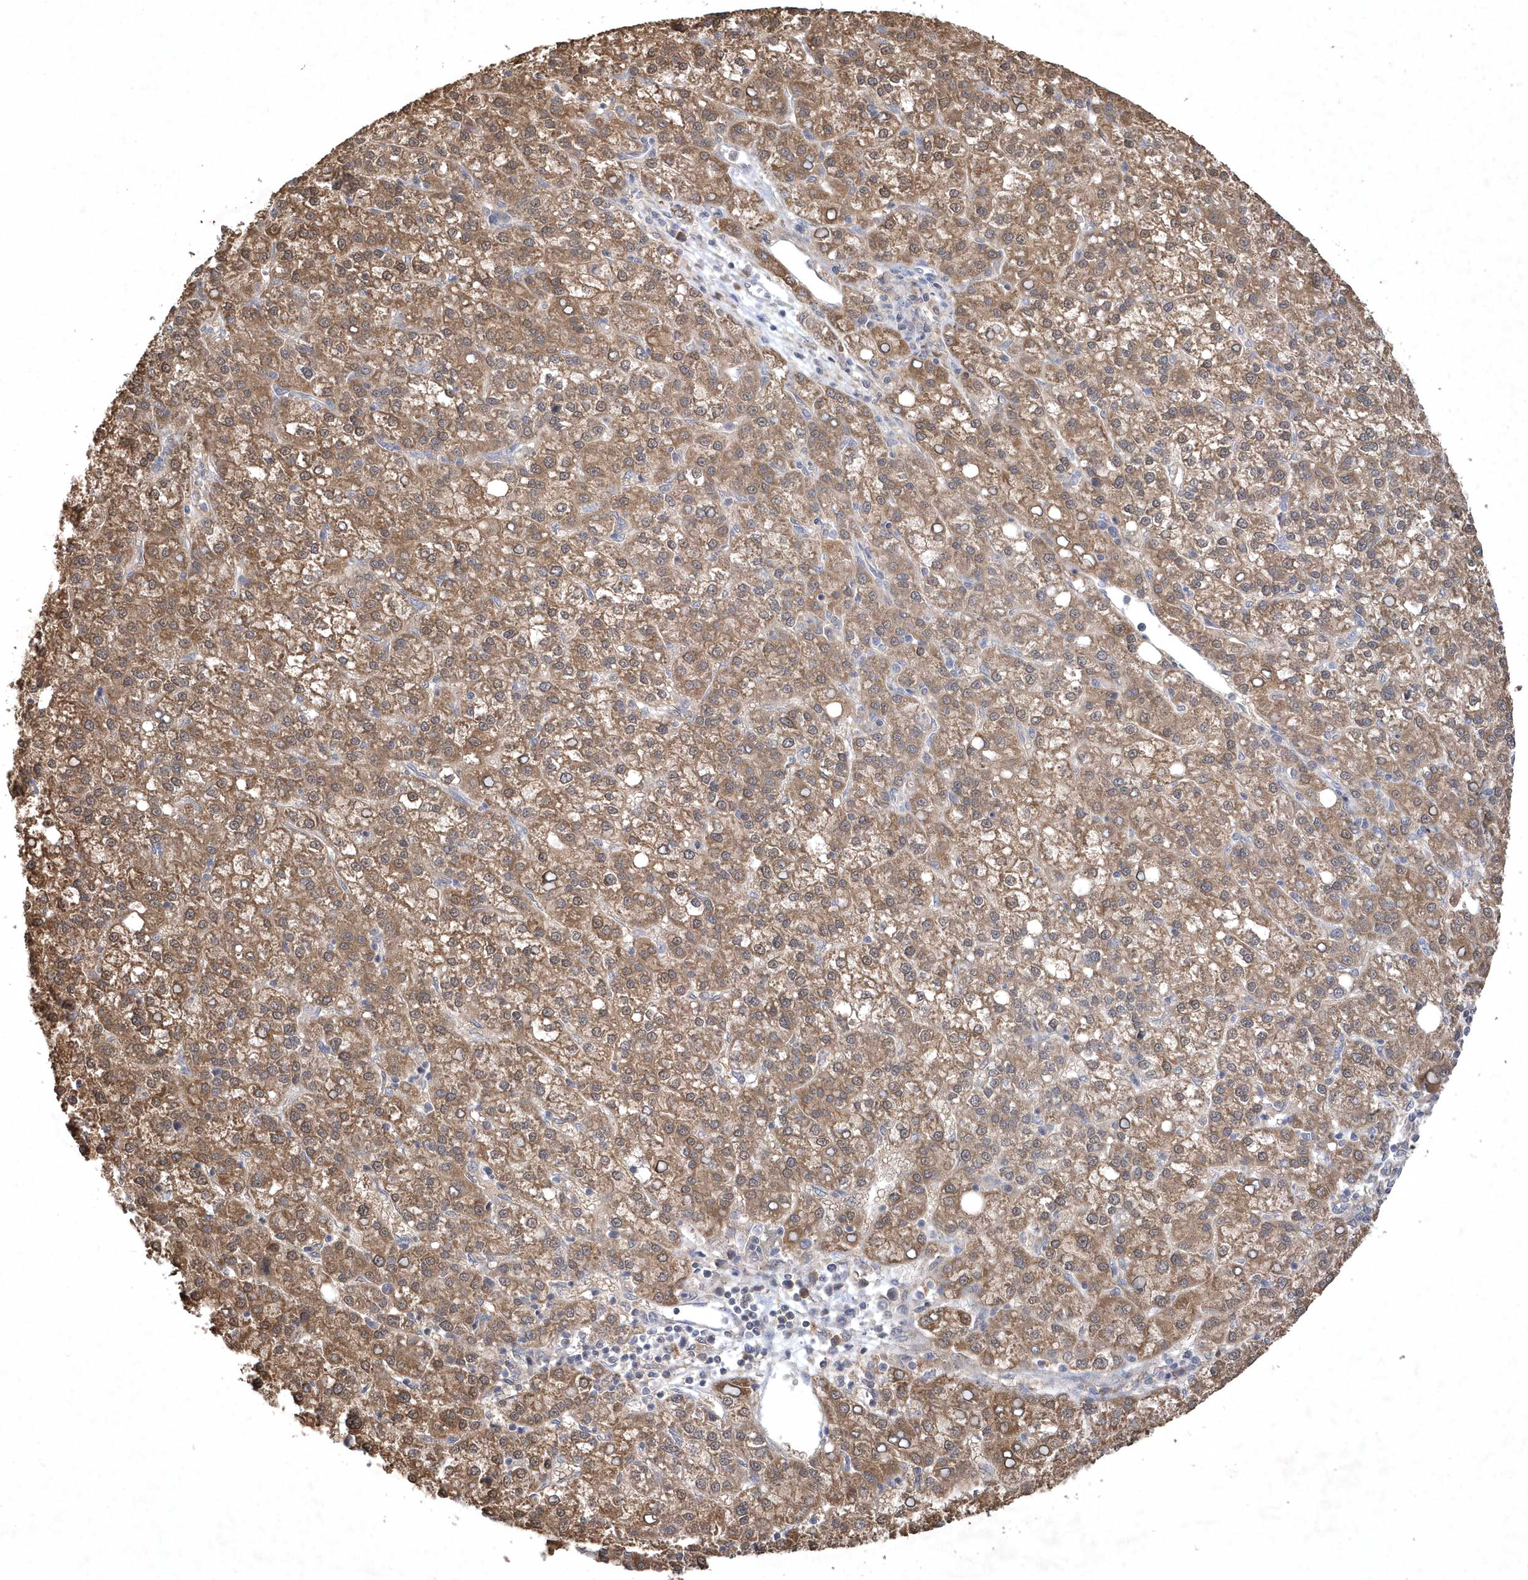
{"staining": {"intensity": "moderate", "quantity": ">75%", "location": "cytoplasmic/membranous"}, "tissue": "liver cancer", "cell_type": "Tumor cells", "image_type": "cancer", "snomed": [{"axis": "morphology", "description": "Carcinoma, Hepatocellular, NOS"}, {"axis": "topography", "description": "Liver"}], "caption": "Tumor cells reveal medium levels of moderate cytoplasmic/membranous positivity in approximately >75% of cells in human liver cancer (hepatocellular carcinoma).", "gene": "AKR7A2", "patient": {"sex": "female", "age": 58}}